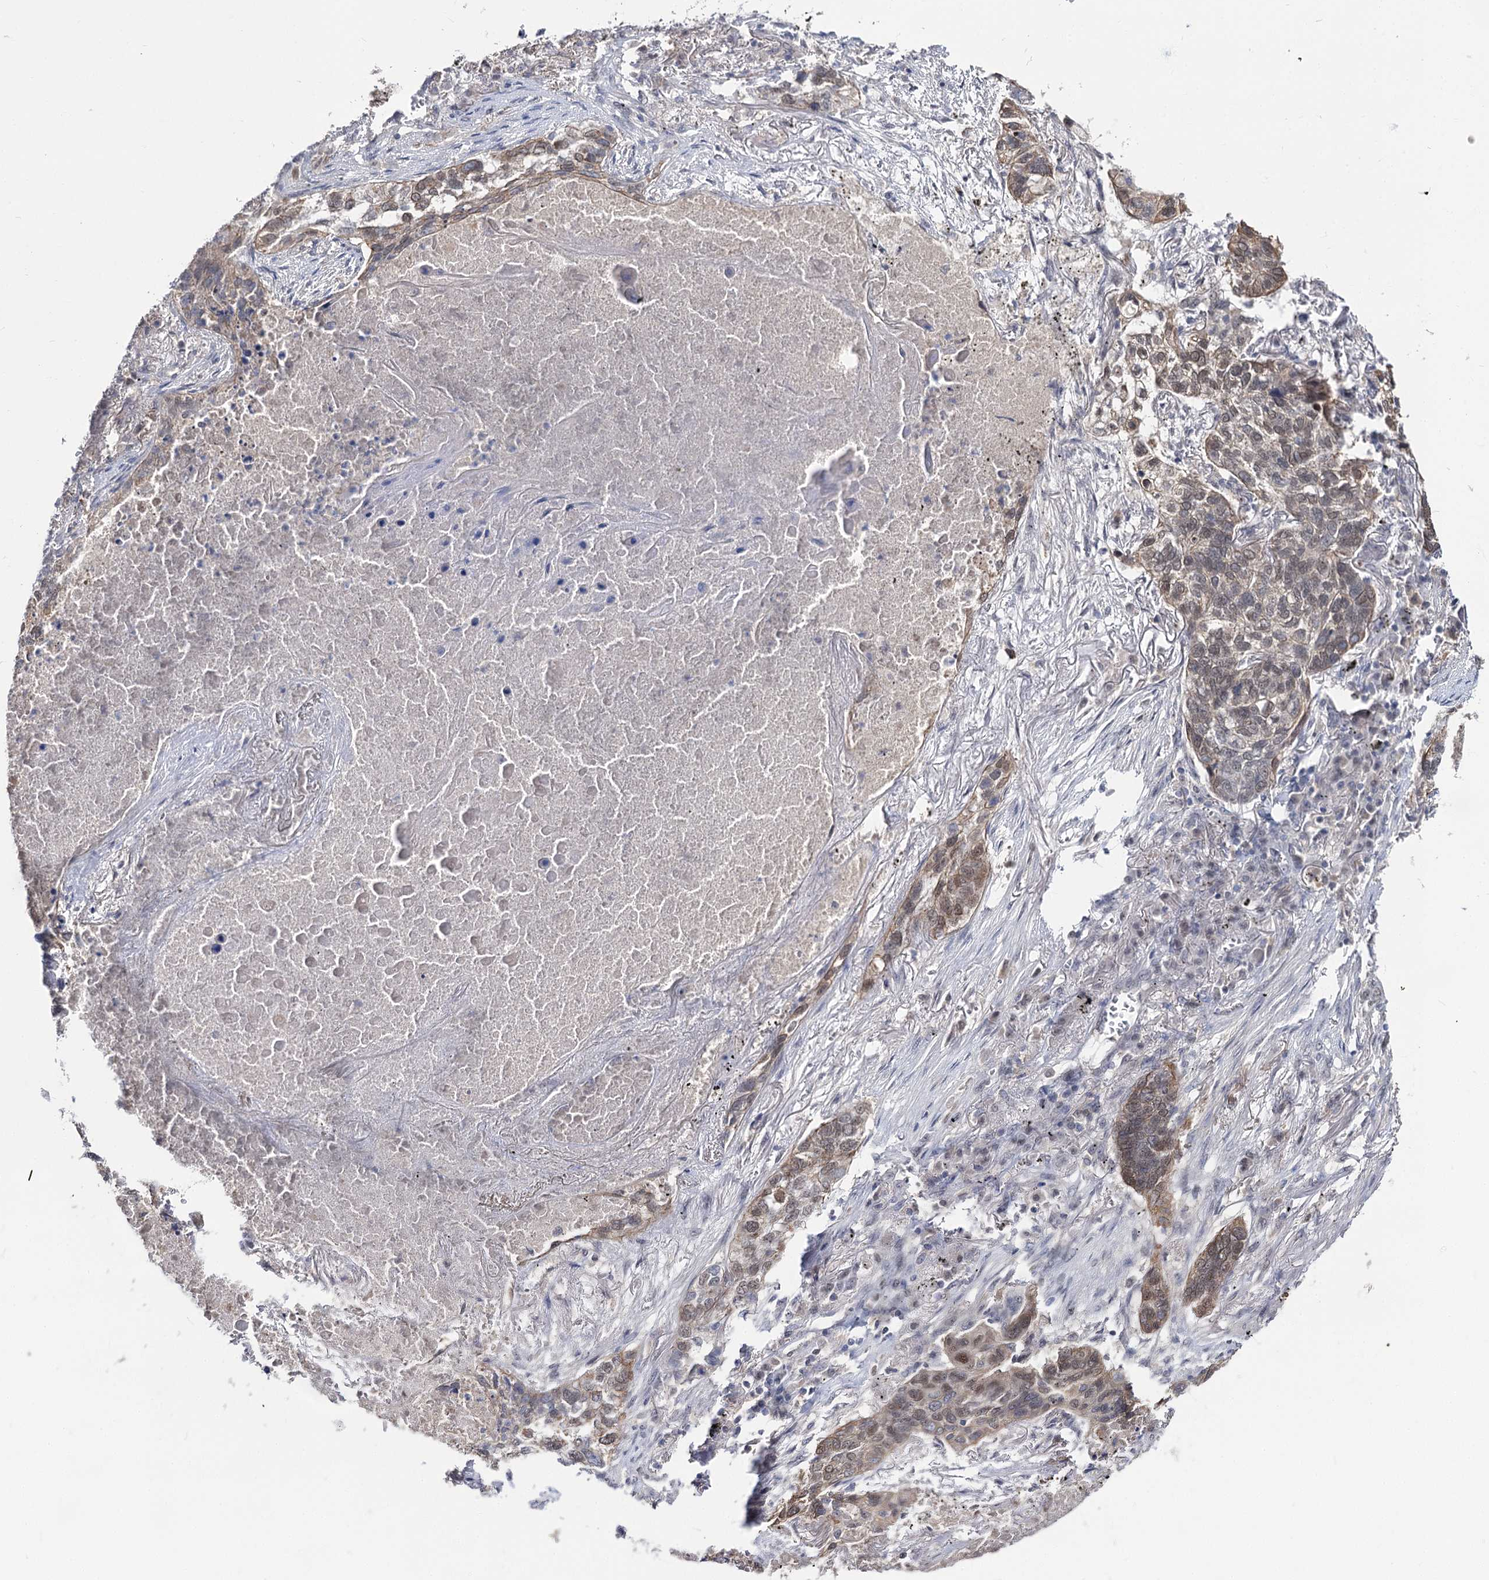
{"staining": {"intensity": "weak", "quantity": "25%-75%", "location": "cytoplasmic/membranous,nuclear"}, "tissue": "lung cancer", "cell_type": "Tumor cells", "image_type": "cancer", "snomed": [{"axis": "morphology", "description": "Squamous cell carcinoma, NOS"}, {"axis": "topography", "description": "Lung"}], "caption": "Lung cancer (squamous cell carcinoma) was stained to show a protein in brown. There is low levels of weak cytoplasmic/membranous and nuclear expression in approximately 25%-75% of tumor cells.", "gene": "NEK10", "patient": {"sex": "female", "age": 63}}